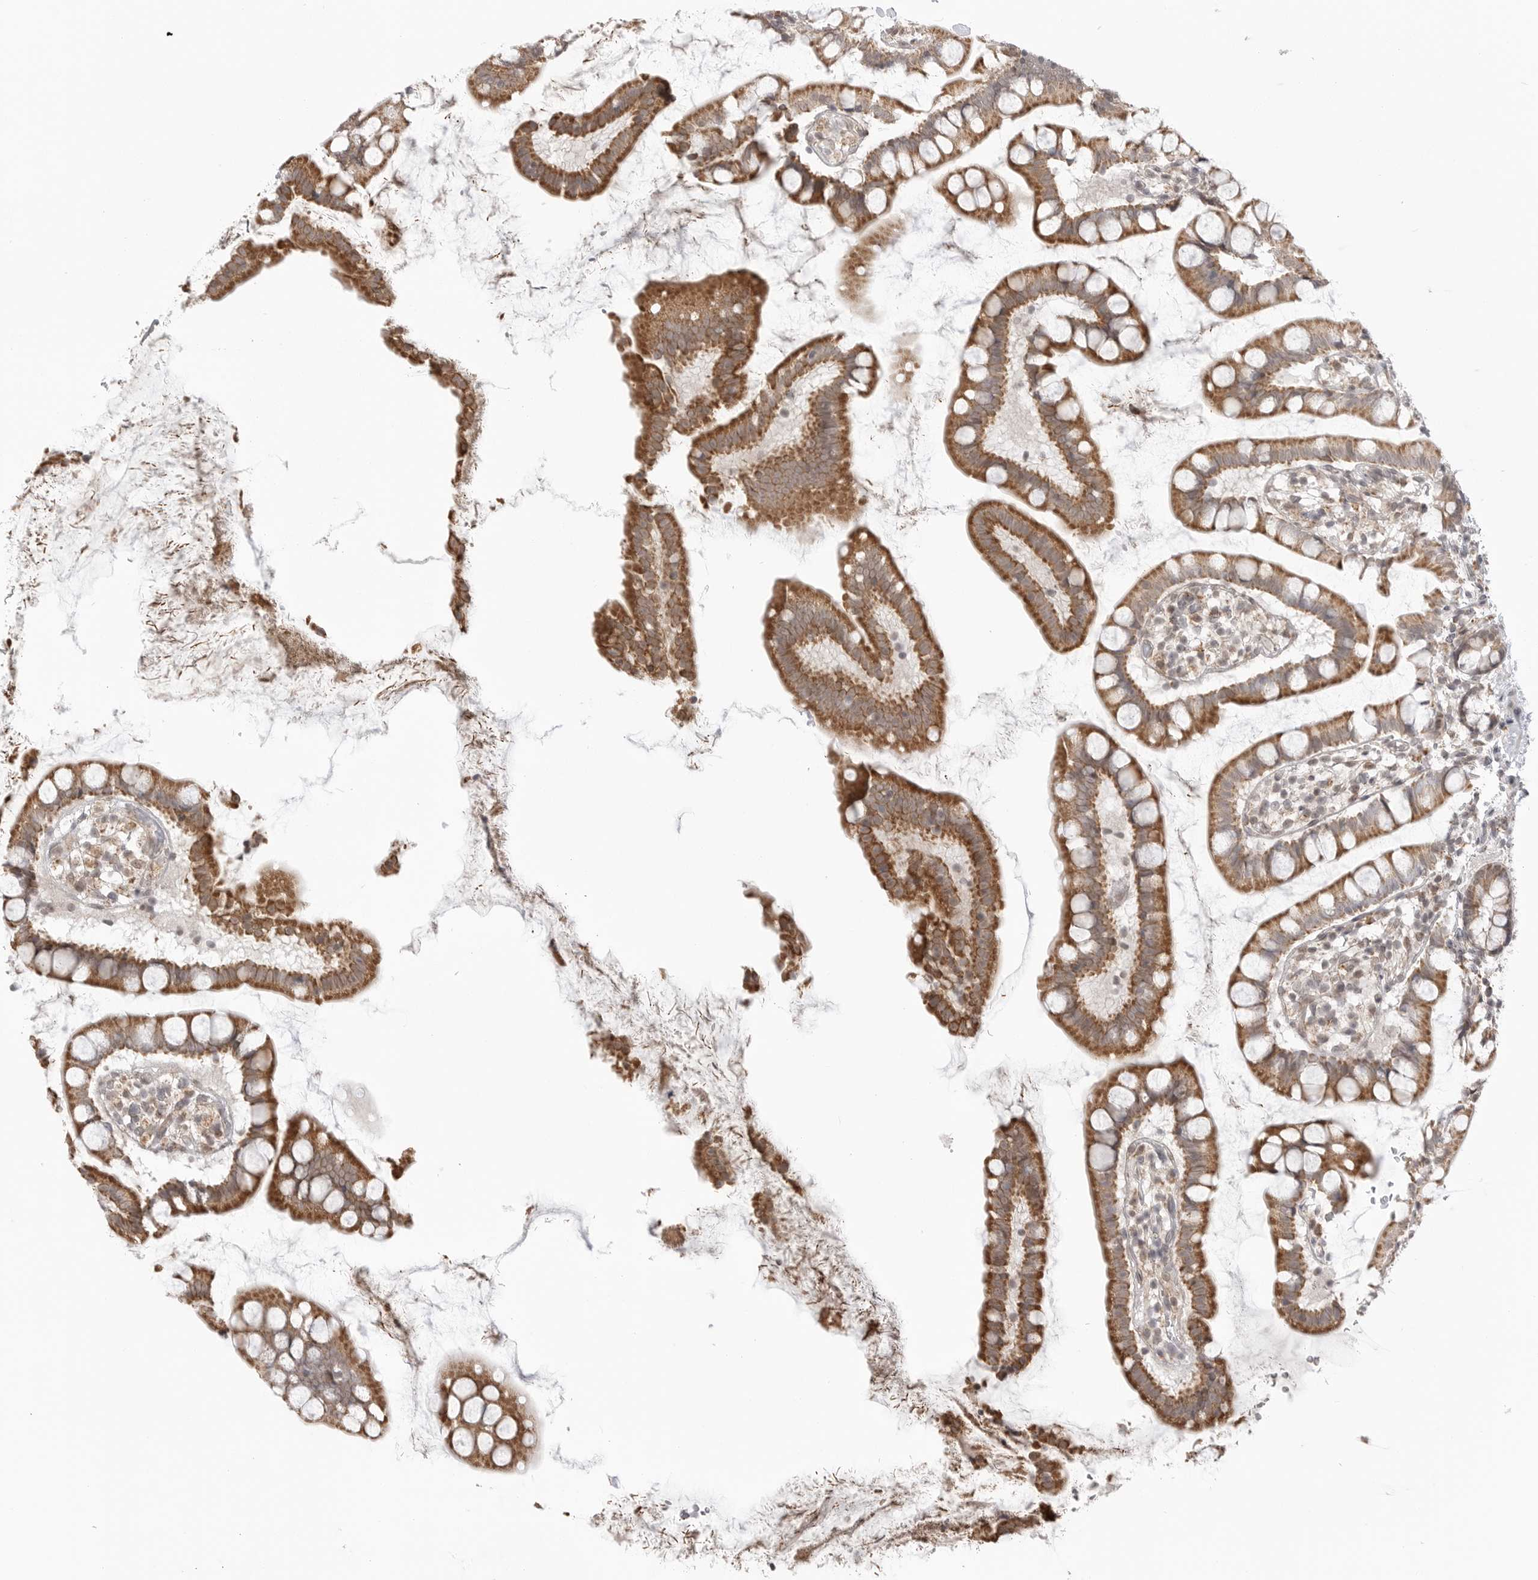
{"staining": {"intensity": "moderate", "quantity": ">75%", "location": "cytoplasmic/membranous"}, "tissue": "small intestine", "cell_type": "Glandular cells", "image_type": "normal", "snomed": [{"axis": "morphology", "description": "Normal tissue, NOS"}, {"axis": "topography", "description": "Small intestine"}], "caption": "Unremarkable small intestine shows moderate cytoplasmic/membranous expression in approximately >75% of glandular cells.", "gene": "KALRN", "patient": {"sex": "female", "age": 84}}